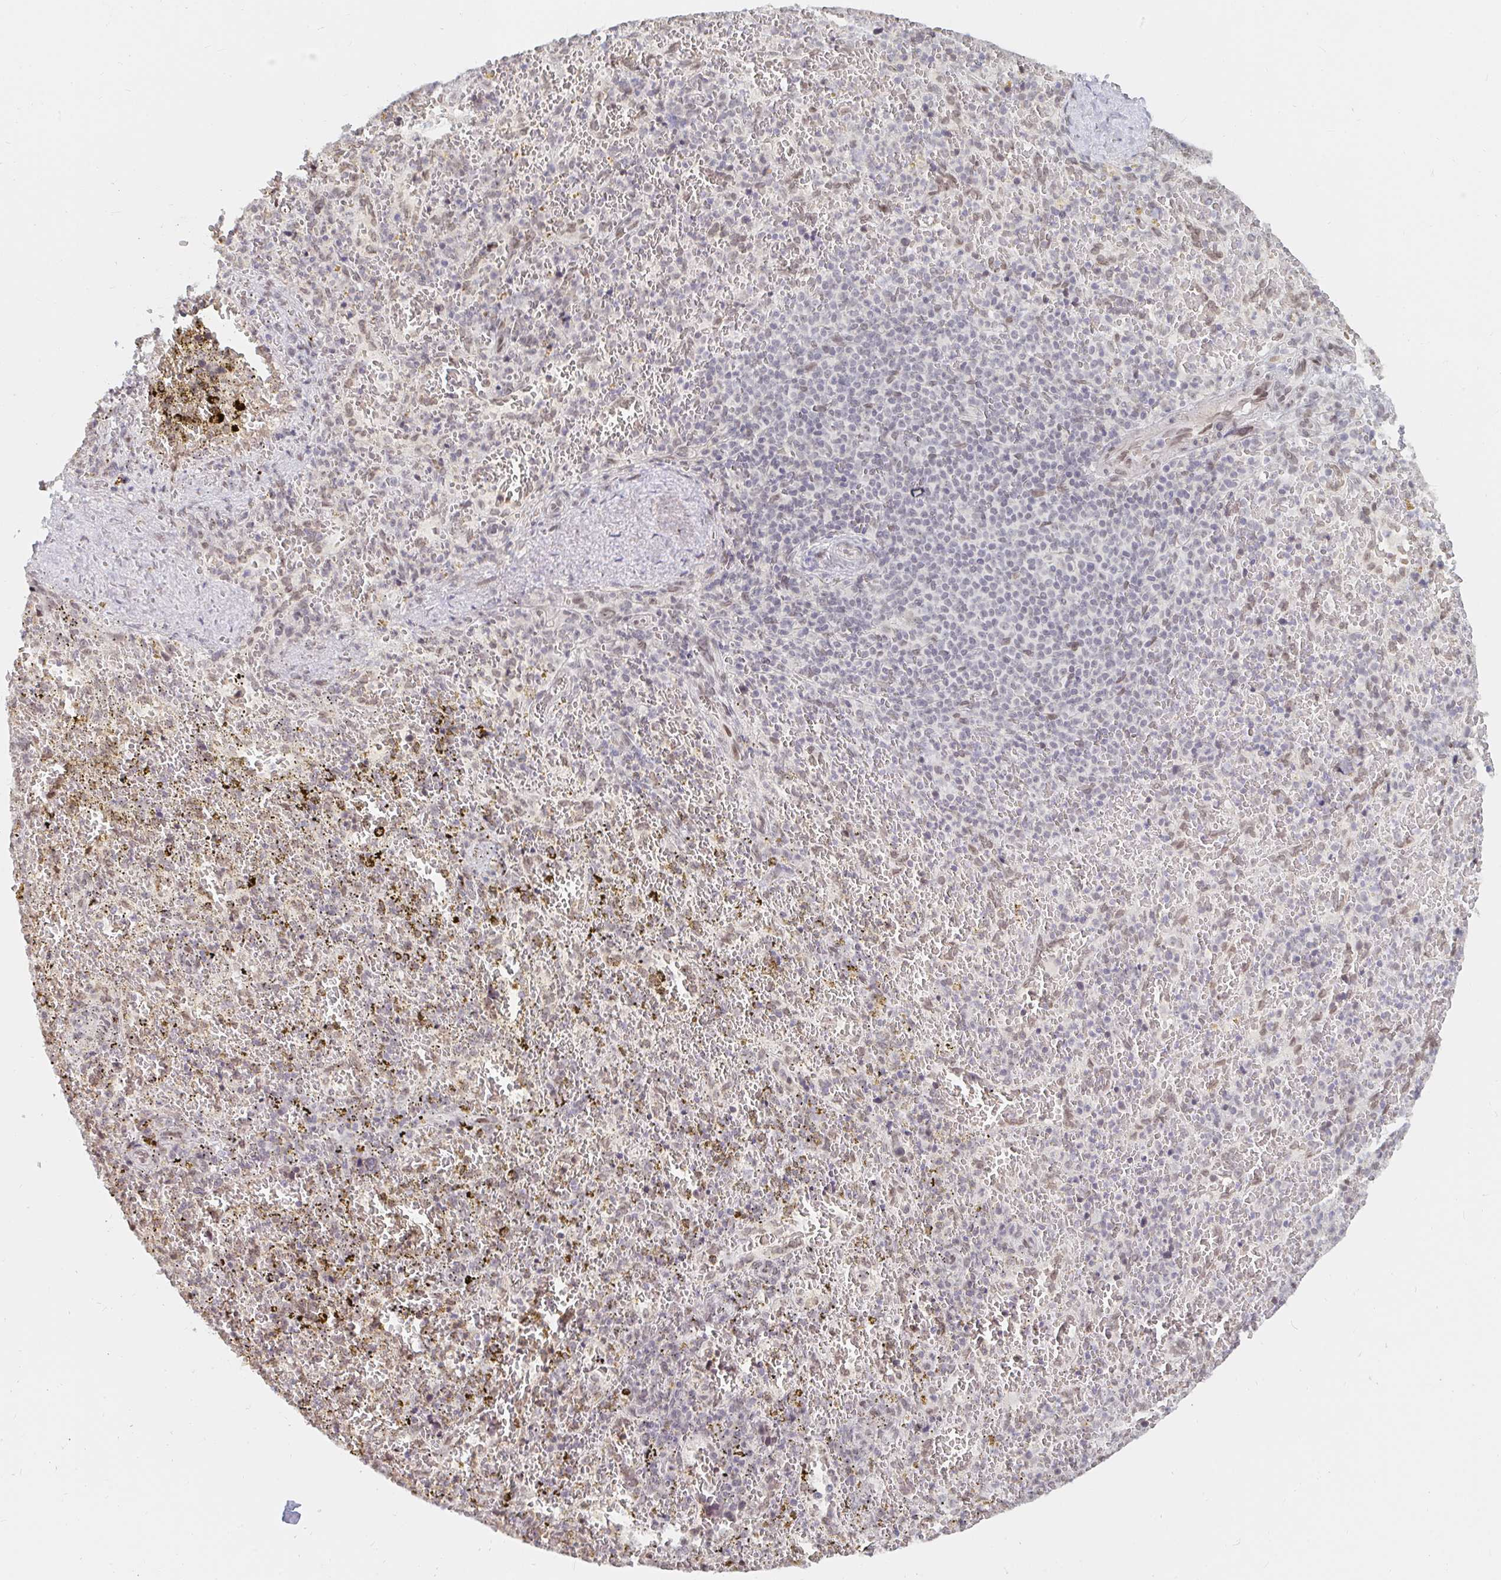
{"staining": {"intensity": "weak", "quantity": "<25%", "location": "nuclear"}, "tissue": "spleen", "cell_type": "Cells in red pulp", "image_type": "normal", "snomed": [{"axis": "morphology", "description": "Normal tissue, NOS"}, {"axis": "topography", "description": "Spleen"}], "caption": "Immunohistochemistry photomicrograph of benign spleen: spleen stained with DAB (3,3'-diaminobenzidine) exhibits no significant protein expression in cells in red pulp.", "gene": "CHD2", "patient": {"sex": "female", "age": 50}}